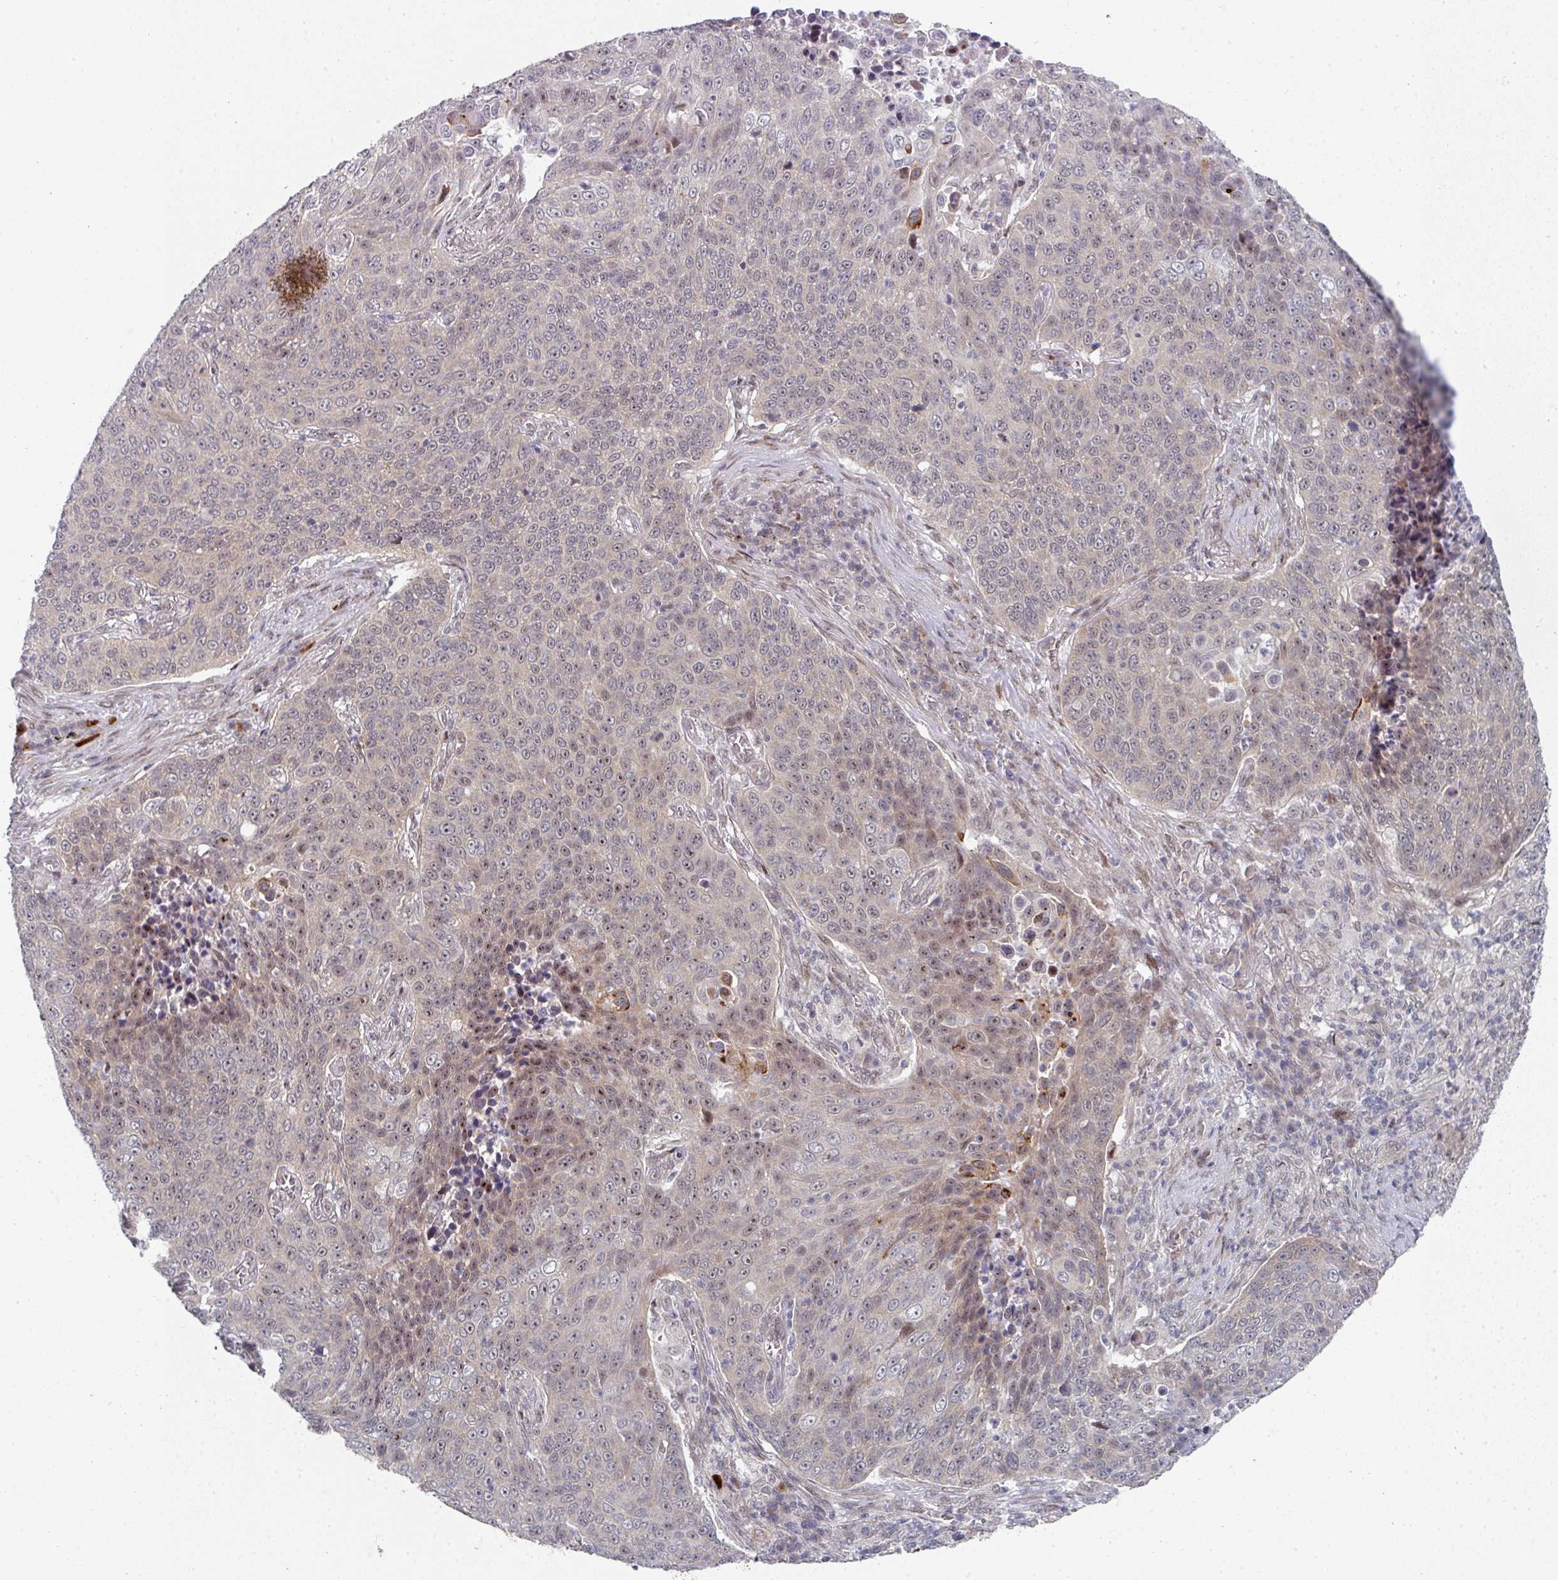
{"staining": {"intensity": "moderate", "quantity": "<25%", "location": "cytoplasmic/membranous"}, "tissue": "lung cancer", "cell_type": "Tumor cells", "image_type": "cancer", "snomed": [{"axis": "morphology", "description": "Squamous cell carcinoma, NOS"}, {"axis": "topography", "description": "Lung"}], "caption": "Protein expression by immunohistochemistry exhibits moderate cytoplasmic/membranous staining in about <25% of tumor cells in squamous cell carcinoma (lung).", "gene": "TMCC1", "patient": {"sex": "male", "age": 78}}